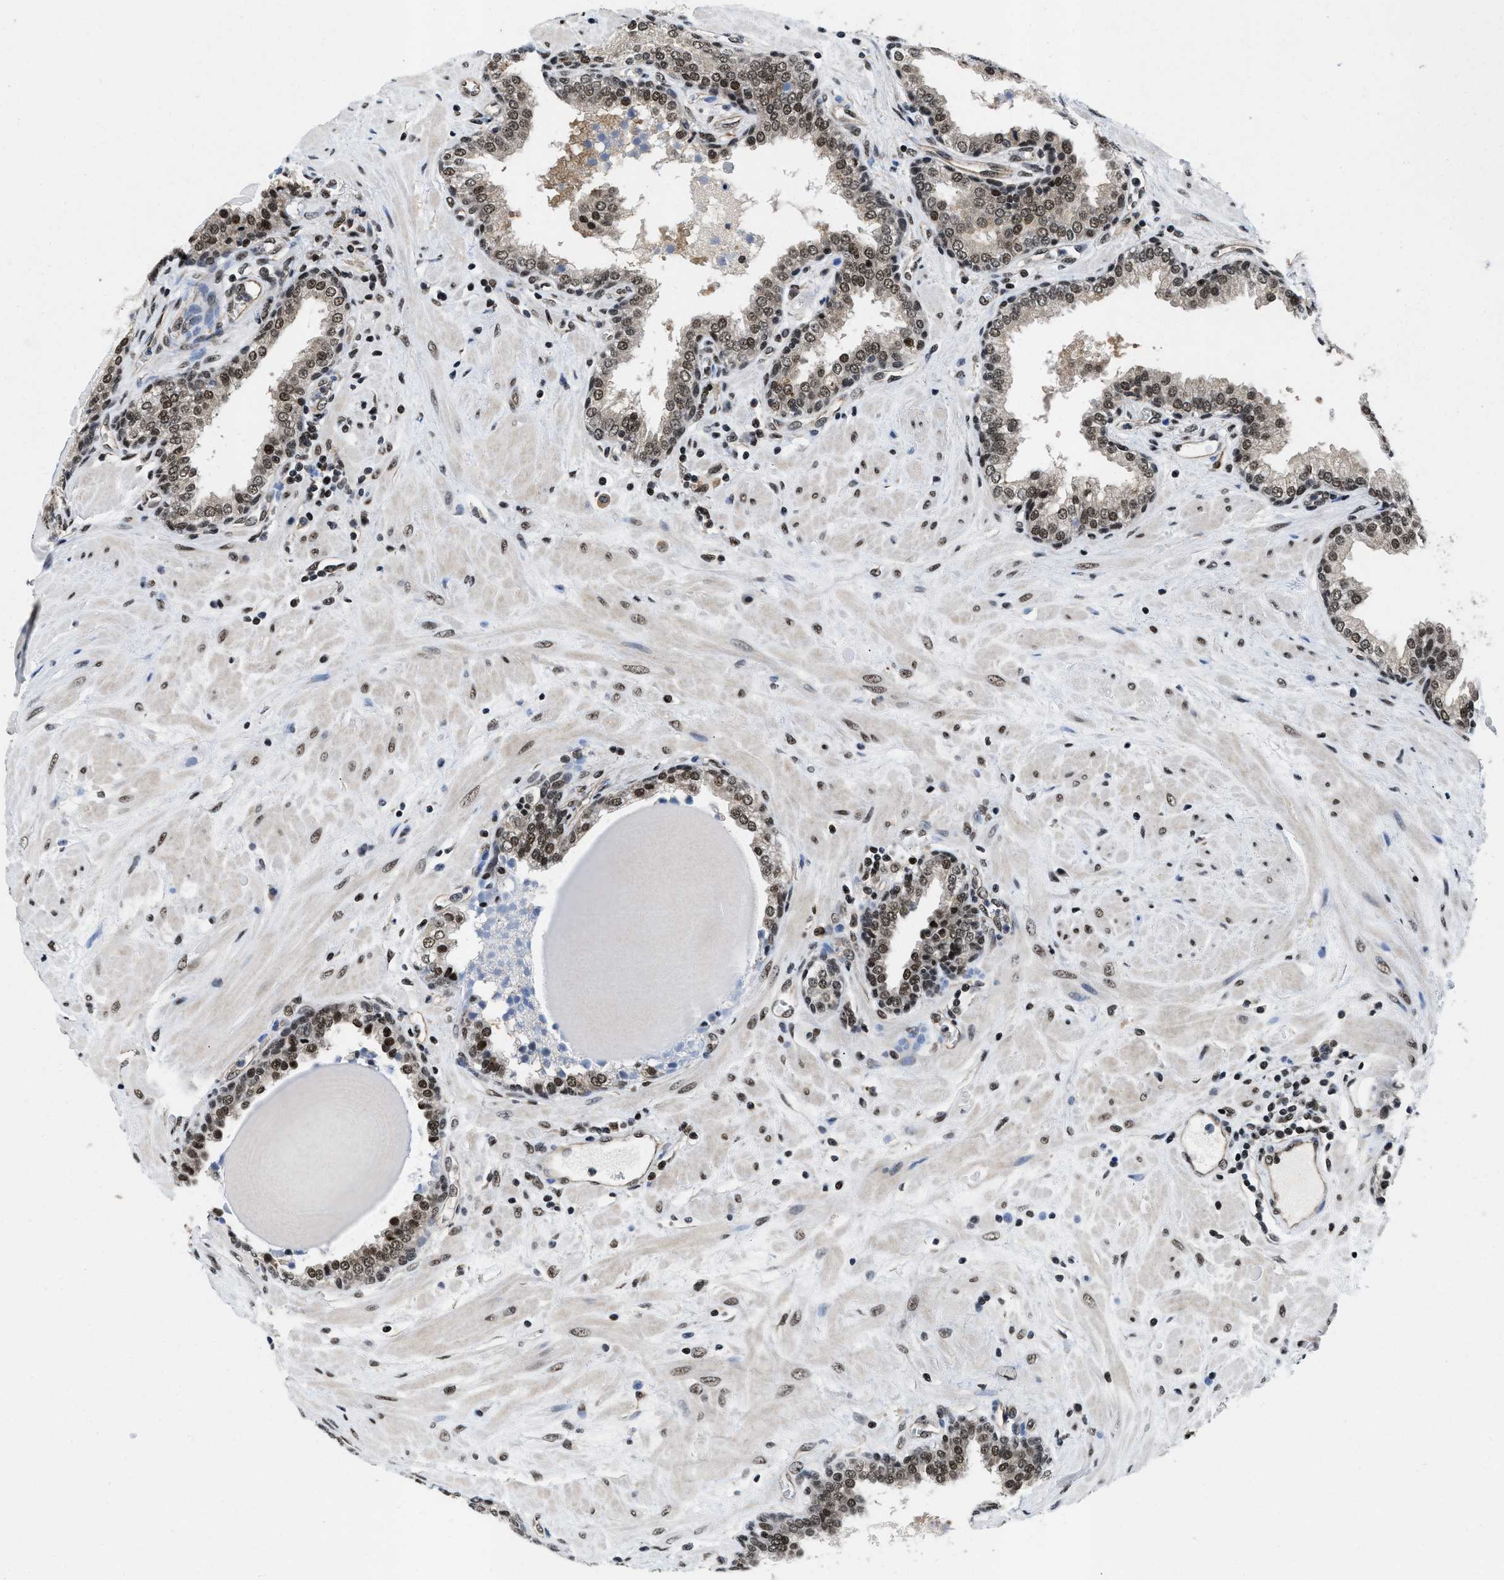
{"staining": {"intensity": "strong", "quantity": ">75%", "location": "nuclear"}, "tissue": "prostate", "cell_type": "Glandular cells", "image_type": "normal", "snomed": [{"axis": "morphology", "description": "Normal tissue, NOS"}, {"axis": "topography", "description": "Prostate"}], "caption": "DAB immunohistochemical staining of normal human prostate displays strong nuclear protein positivity in approximately >75% of glandular cells. (IHC, brightfield microscopy, high magnification).", "gene": "SAFB", "patient": {"sex": "male", "age": 51}}